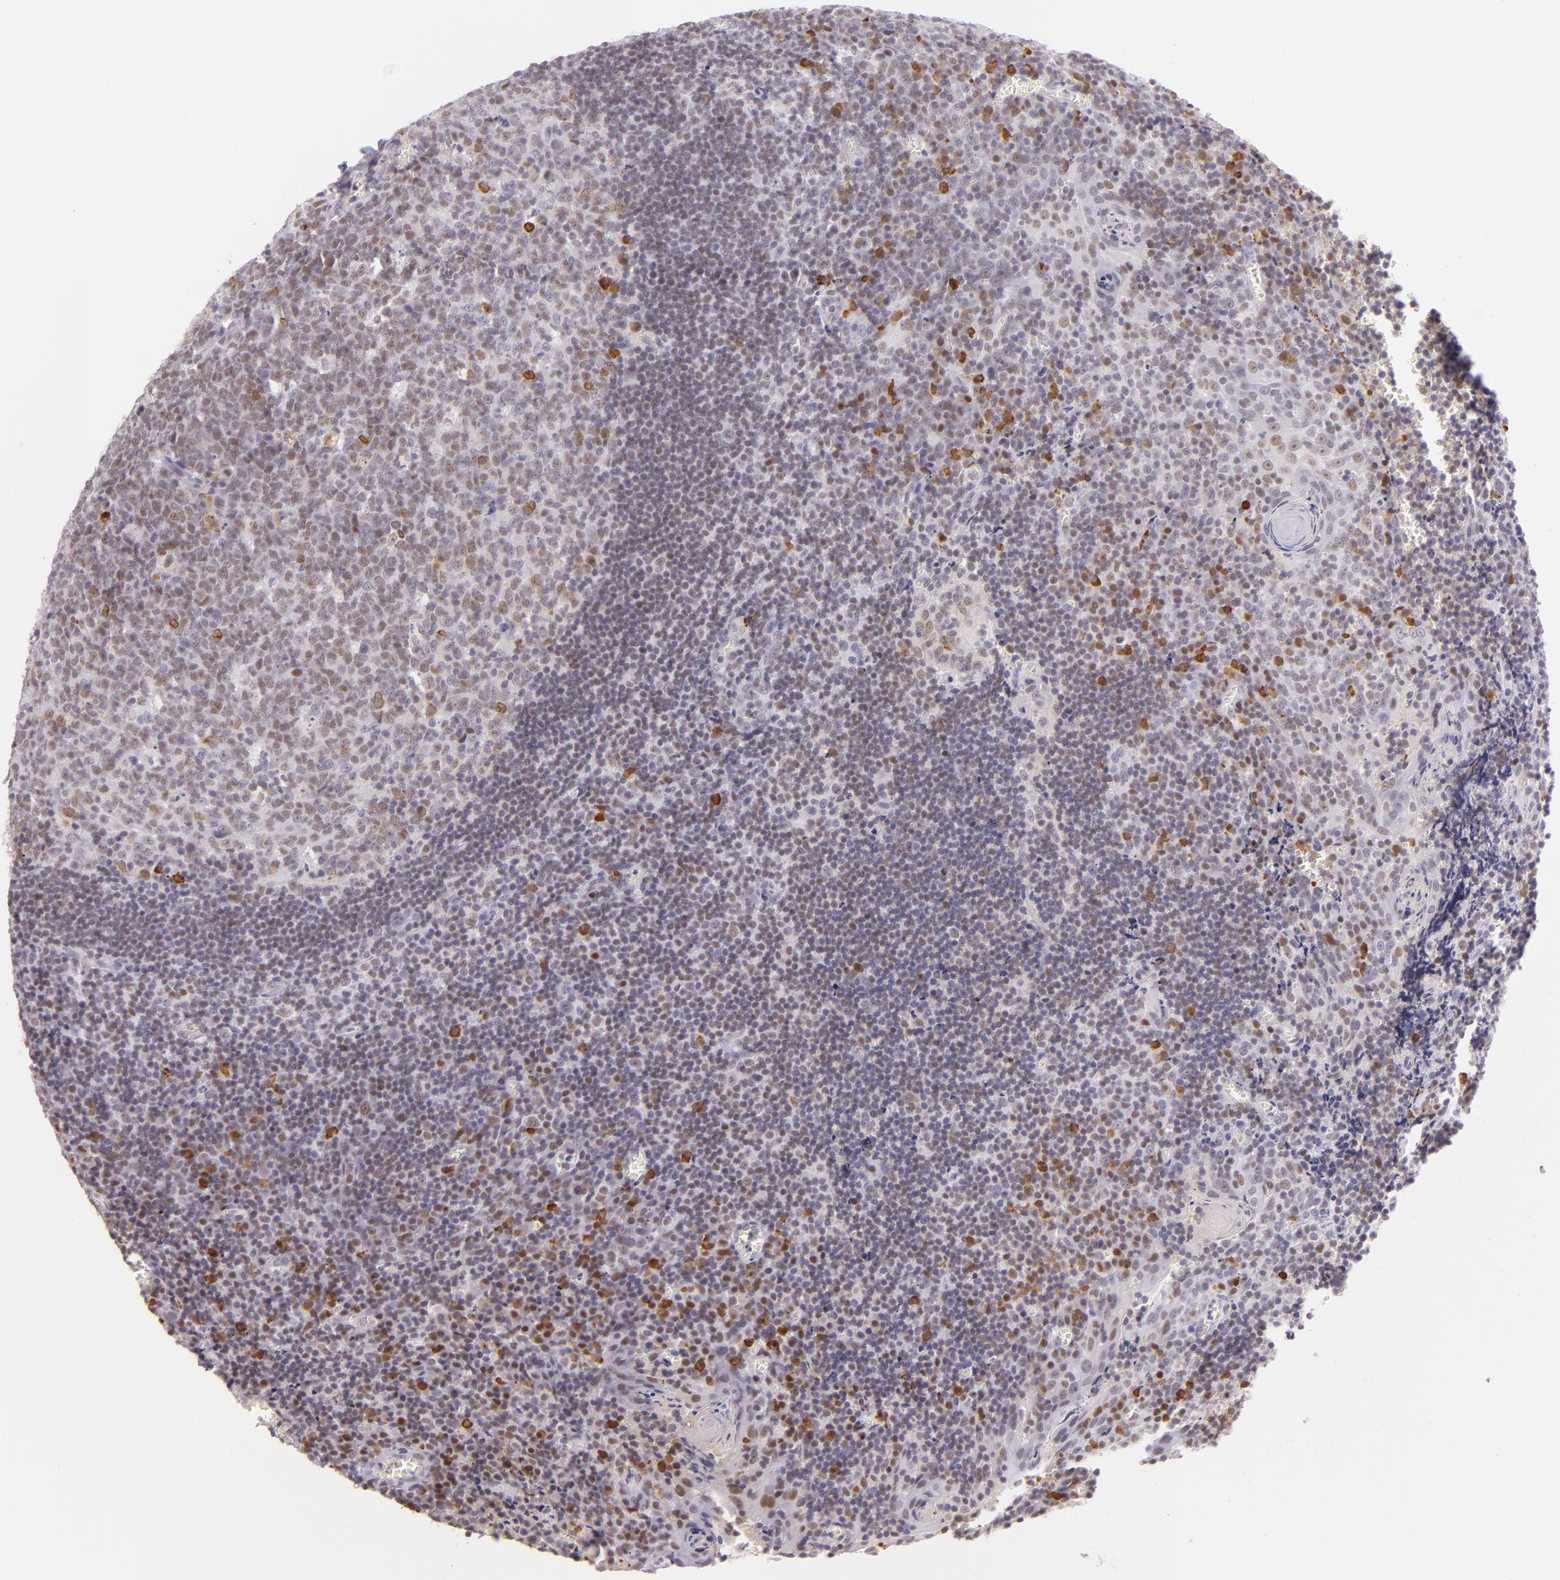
{"staining": {"intensity": "weak", "quantity": "25%-75%", "location": "nuclear"}, "tissue": "tonsil", "cell_type": "Germinal center cells", "image_type": "normal", "snomed": [{"axis": "morphology", "description": "Normal tissue, NOS"}, {"axis": "topography", "description": "Tonsil"}], "caption": "This is an image of immunohistochemistry staining of unremarkable tonsil, which shows weak staining in the nuclear of germinal center cells.", "gene": "CHEK2", "patient": {"sex": "male", "age": 20}}